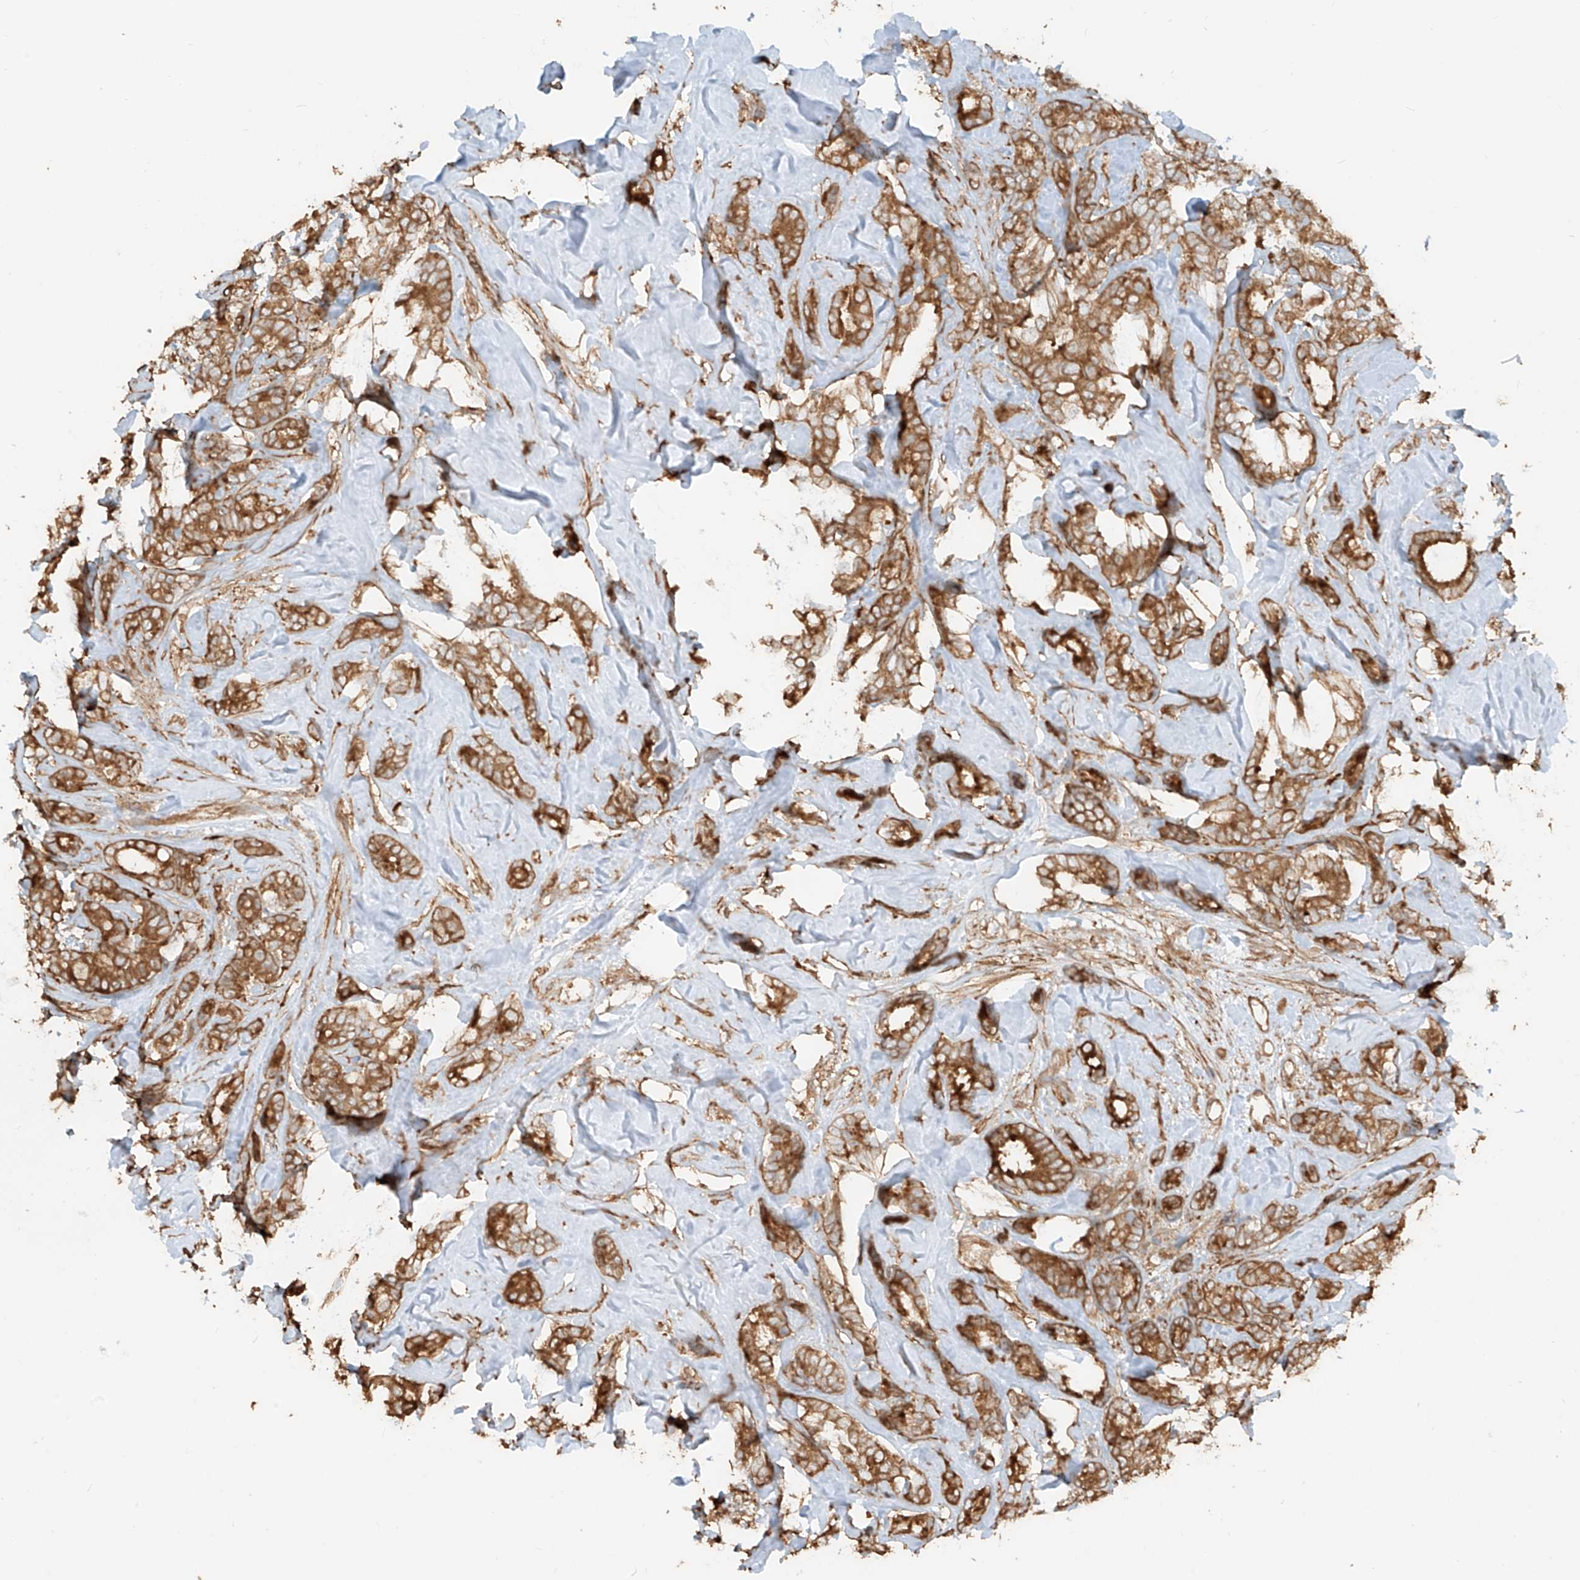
{"staining": {"intensity": "strong", "quantity": ">75%", "location": "cytoplasmic/membranous"}, "tissue": "breast cancer", "cell_type": "Tumor cells", "image_type": "cancer", "snomed": [{"axis": "morphology", "description": "Duct carcinoma"}, {"axis": "topography", "description": "Breast"}], "caption": "DAB (3,3'-diaminobenzidine) immunohistochemical staining of human breast cancer demonstrates strong cytoplasmic/membranous protein expression in about >75% of tumor cells. The staining was performed using DAB (3,3'-diaminobenzidine), with brown indicating positive protein expression. Nuclei are stained blue with hematoxylin.", "gene": "CCDC115", "patient": {"sex": "female", "age": 87}}